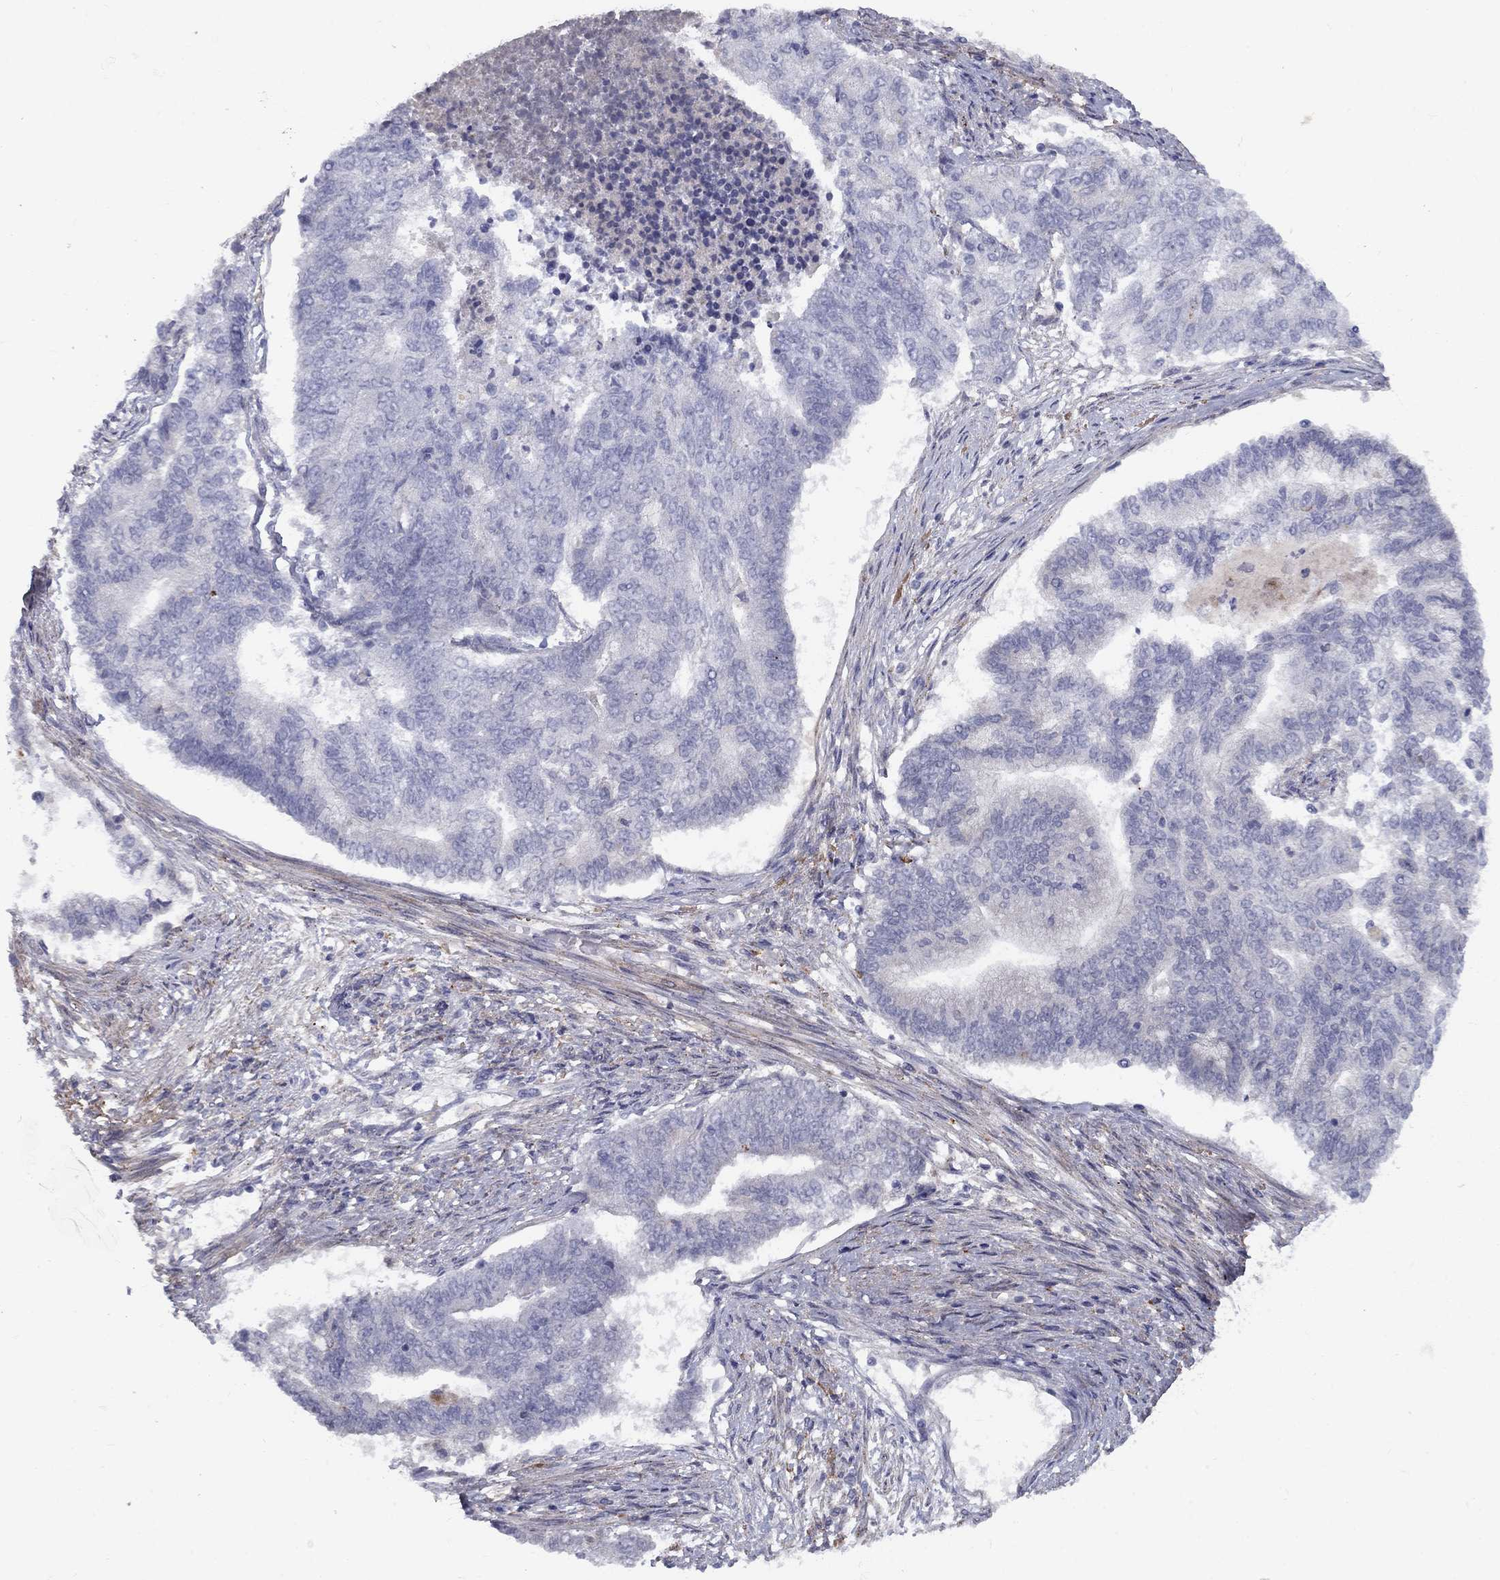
{"staining": {"intensity": "negative", "quantity": "none", "location": "none"}, "tissue": "endometrial cancer", "cell_type": "Tumor cells", "image_type": "cancer", "snomed": [{"axis": "morphology", "description": "Adenocarcinoma, NOS"}, {"axis": "topography", "description": "Endometrium"}], "caption": "Tumor cells are negative for protein expression in human adenocarcinoma (endometrial). (DAB (3,3'-diaminobenzidine) IHC, high magnification).", "gene": "EPDR1", "patient": {"sex": "female", "age": 65}}